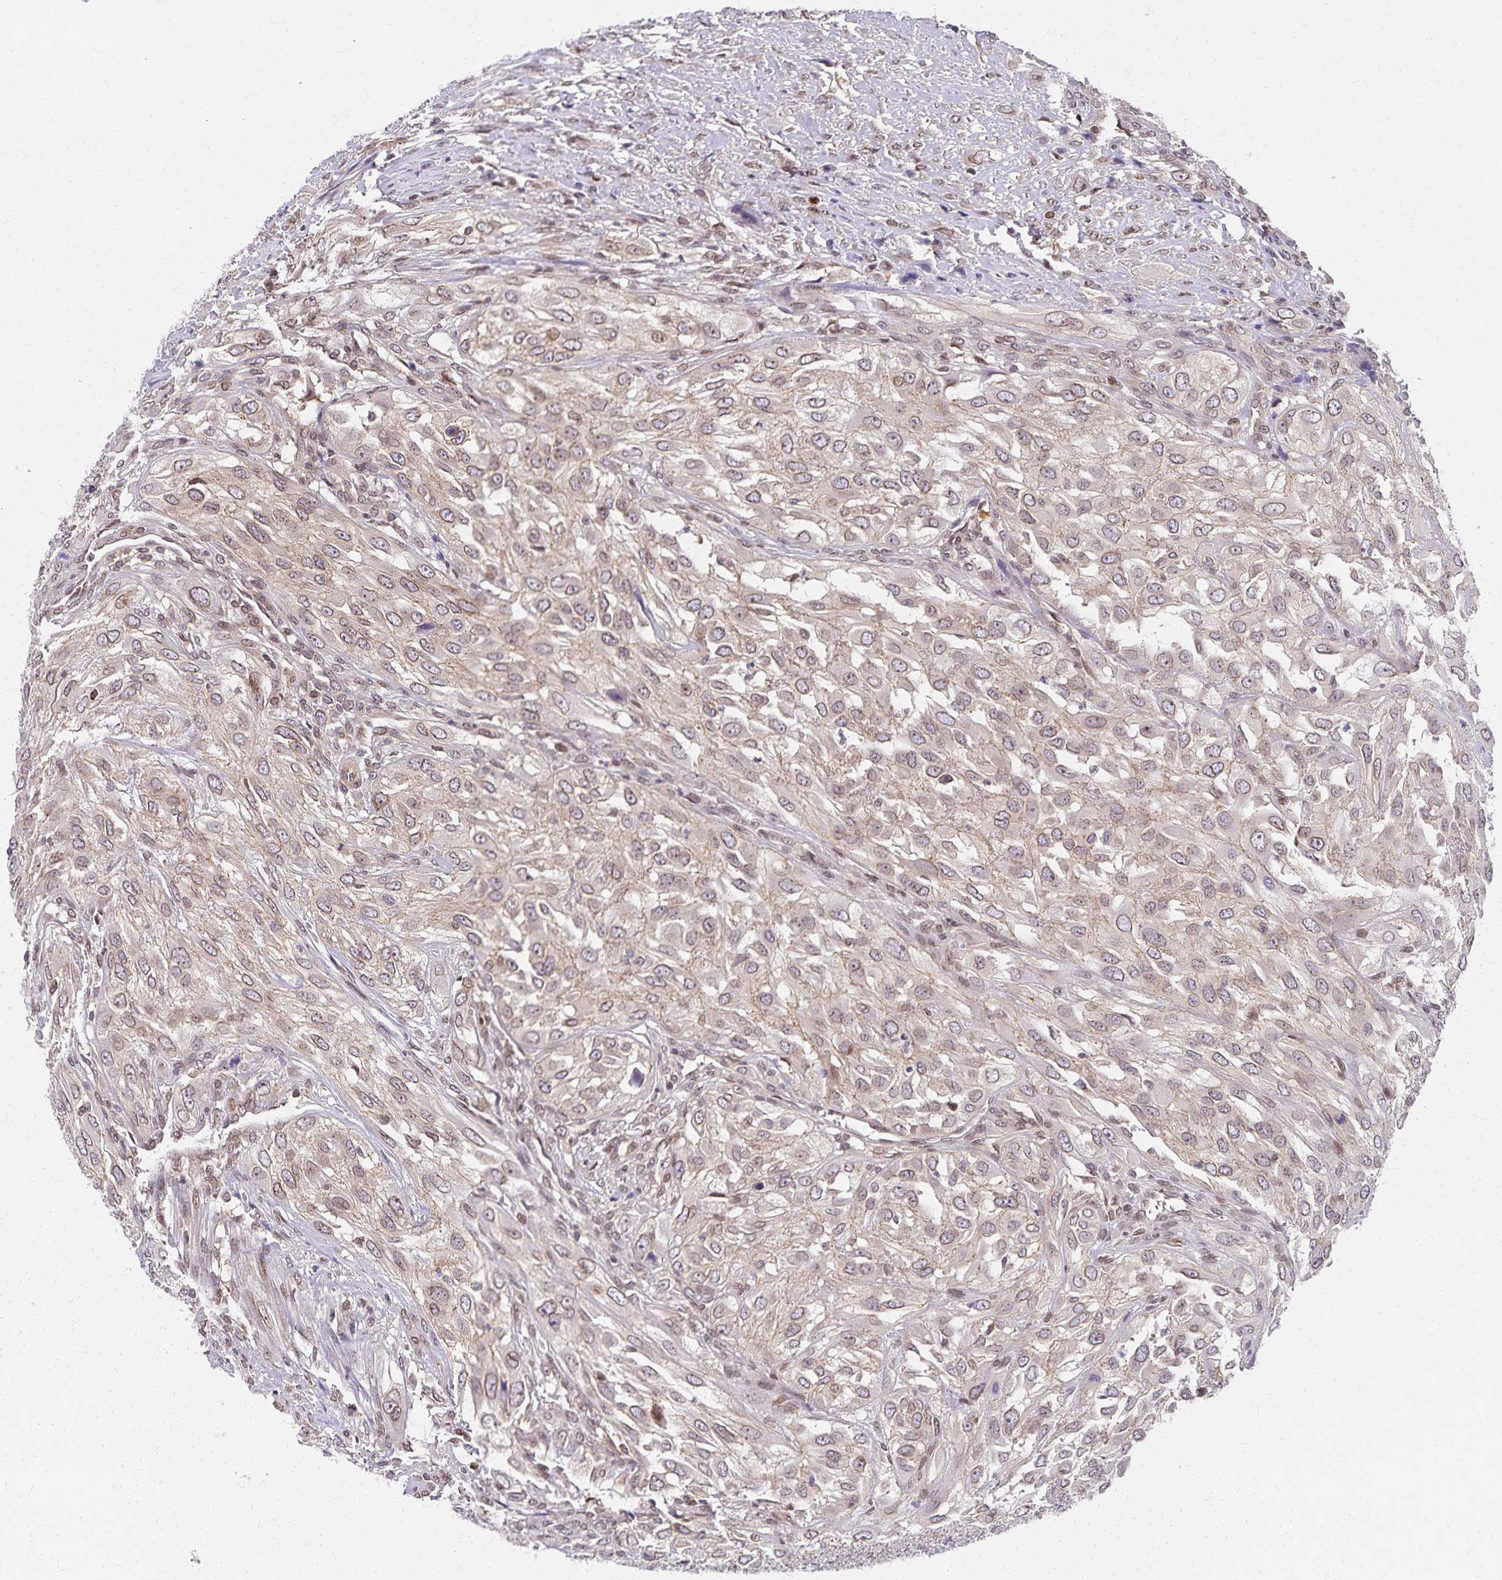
{"staining": {"intensity": "weak", "quantity": "25%-75%", "location": "cytoplasmic/membranous,nuclear"}, "tissue": "urothelial cancer", "cell_type": "Tumor cells", "image_type": "cancer", "snomed": [{"axis": "morphology", "description": "Urothelial carcinoma, High grade"}, {"axis": "topography", "description": "Urinary bladder"}], "caption": "The image demonstrates staining of urothelial cancer, revealing weak cytoplasmic/membranous and nuclear protein expression (brown color) within tumor cells.", "gene": "RAB9B", "patient": {"sex": "male", "age": 67}}